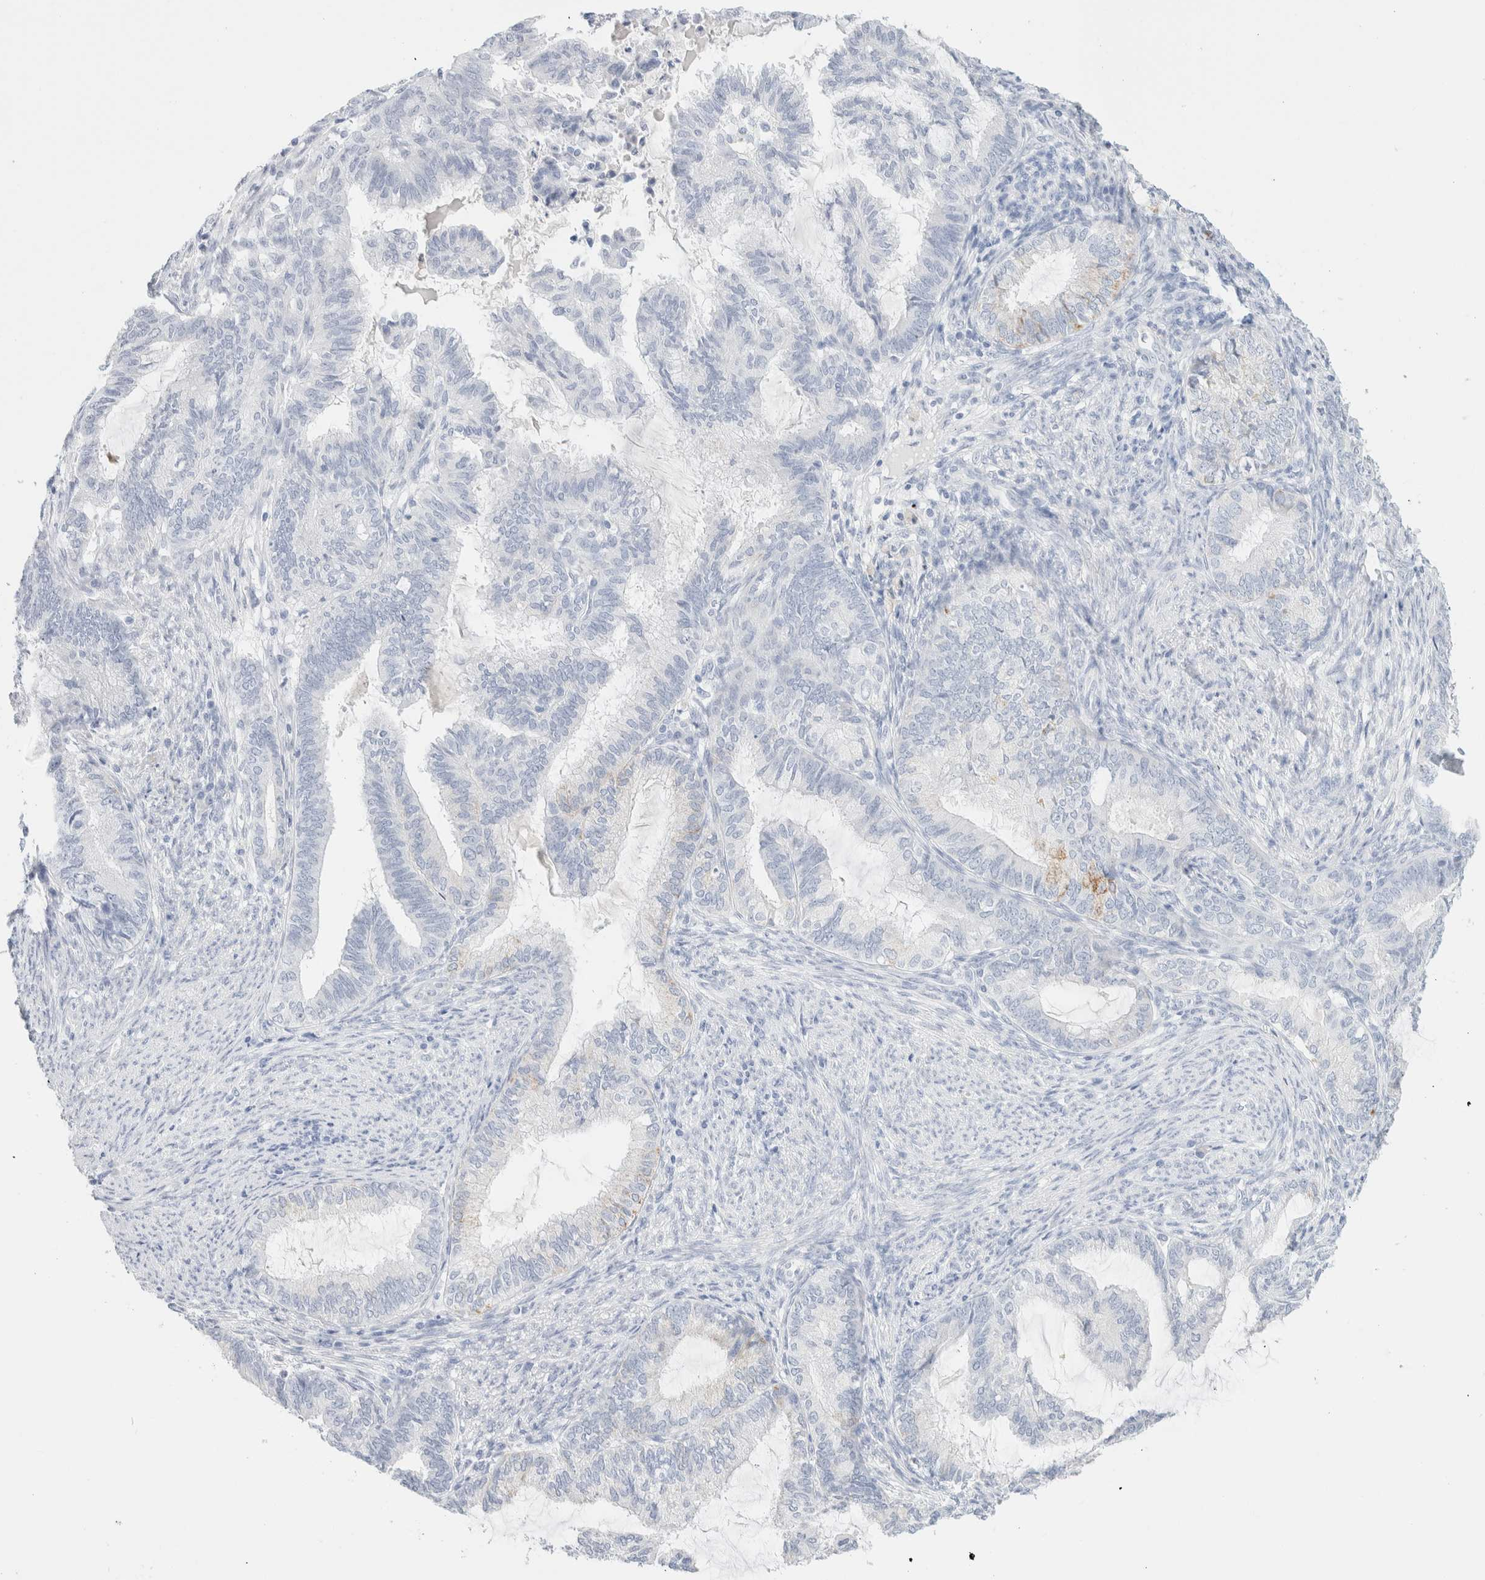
{"staining": {"intensity": "negative", "quantity": "none", "location": "none"}, "tissue": "endometrial cancer", "cell_type": "Tumor cells", "image_type": "cancer", "snomed": [{"axis": "morphology", "description": "Adenocarcinoma, NOS"}, {"axis": "topography", "description": "Endometrium"}], "caption": "Immunohistochemistry (IHC) of endometrial adenocarcinoma exhibits no positivity in tumor cells. (Stains: DAB immunohistochemistry with hematoxylin counter stain, Microscopy: brightfield microscopy at high magnification).", "gene": "ARG1", "patient": {"sex": "female", "age": 86}}